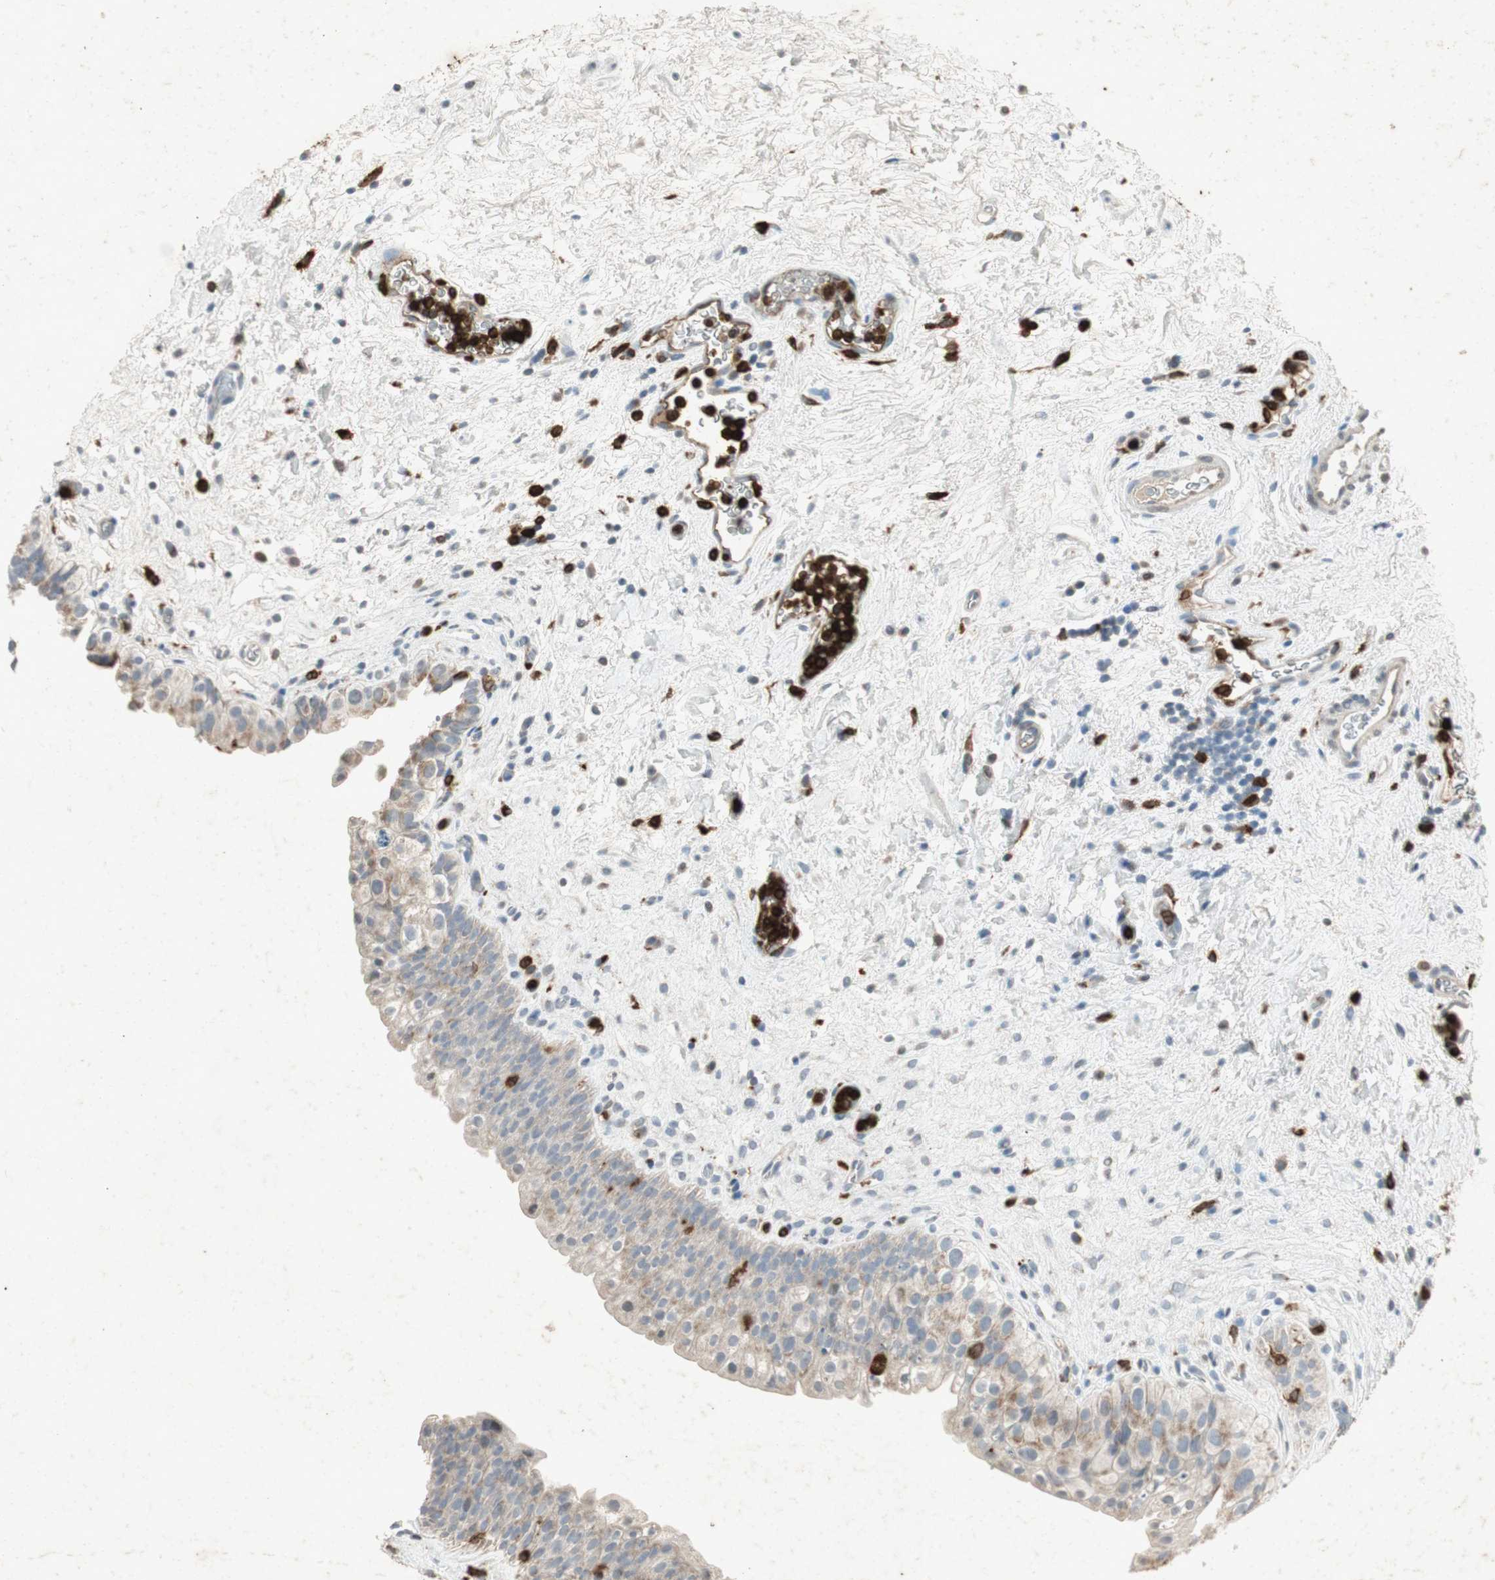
{"staining": {"intensity": "weak", "quantity": "<25%", "location": "cytoplasmic/membranous"}, "tissue": "urinary bladder", "cell_type": "Urothelial cells", "image_type": "normal", "snomed": [{"axis": "morphology", "description": "Normal tissue, NOS"}, {"axis": "topography", "description": "Urinary bladder"}], "caption": "Immunohistochemical staining of benign urinary bladder shows no significant expression in urothelial cells.", "gene": "TYROBP", "patient": {"sex": "female", "age": 64}}